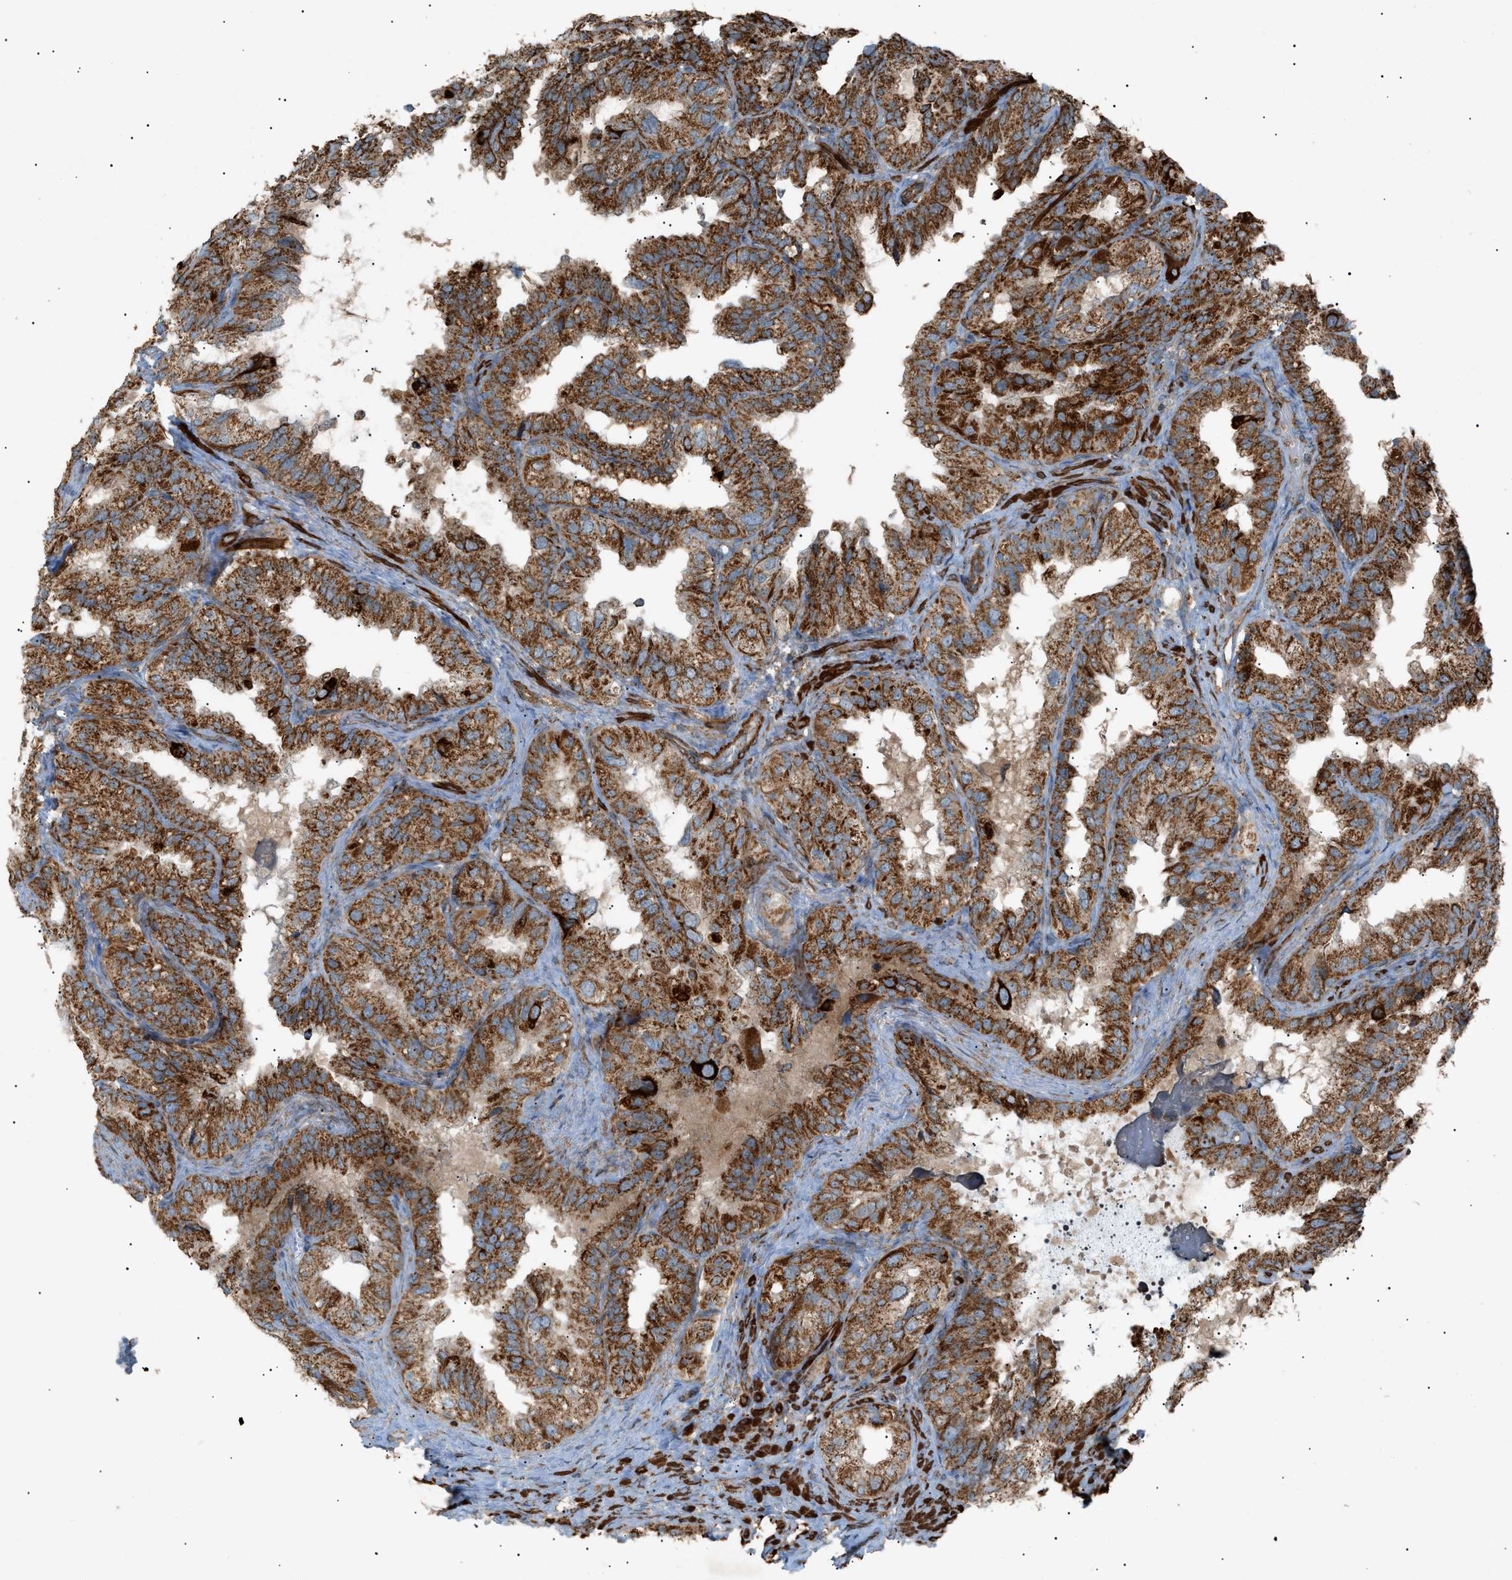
{"staining": {"intensity": "strong", "quantity": ">75%", "location": "cytoplasmic/membranous"}, "tissue": "seminal vesicle", "cell_type": "Glandular cells", "image_type": "normal", "snomed": [{"axis": "morphology", "description": "Normal tissue, NOS"}, {"axis": "topography", "description": "Seminal veicle"}], "caption": "IHC of unremarkable seminal vesicle displays high levels of strong cytoplasmic/membranous expression in about >75% of glandular cells.", "gene": "C1GALT1C1", "patient": {"sex": "male", "age": 68}}